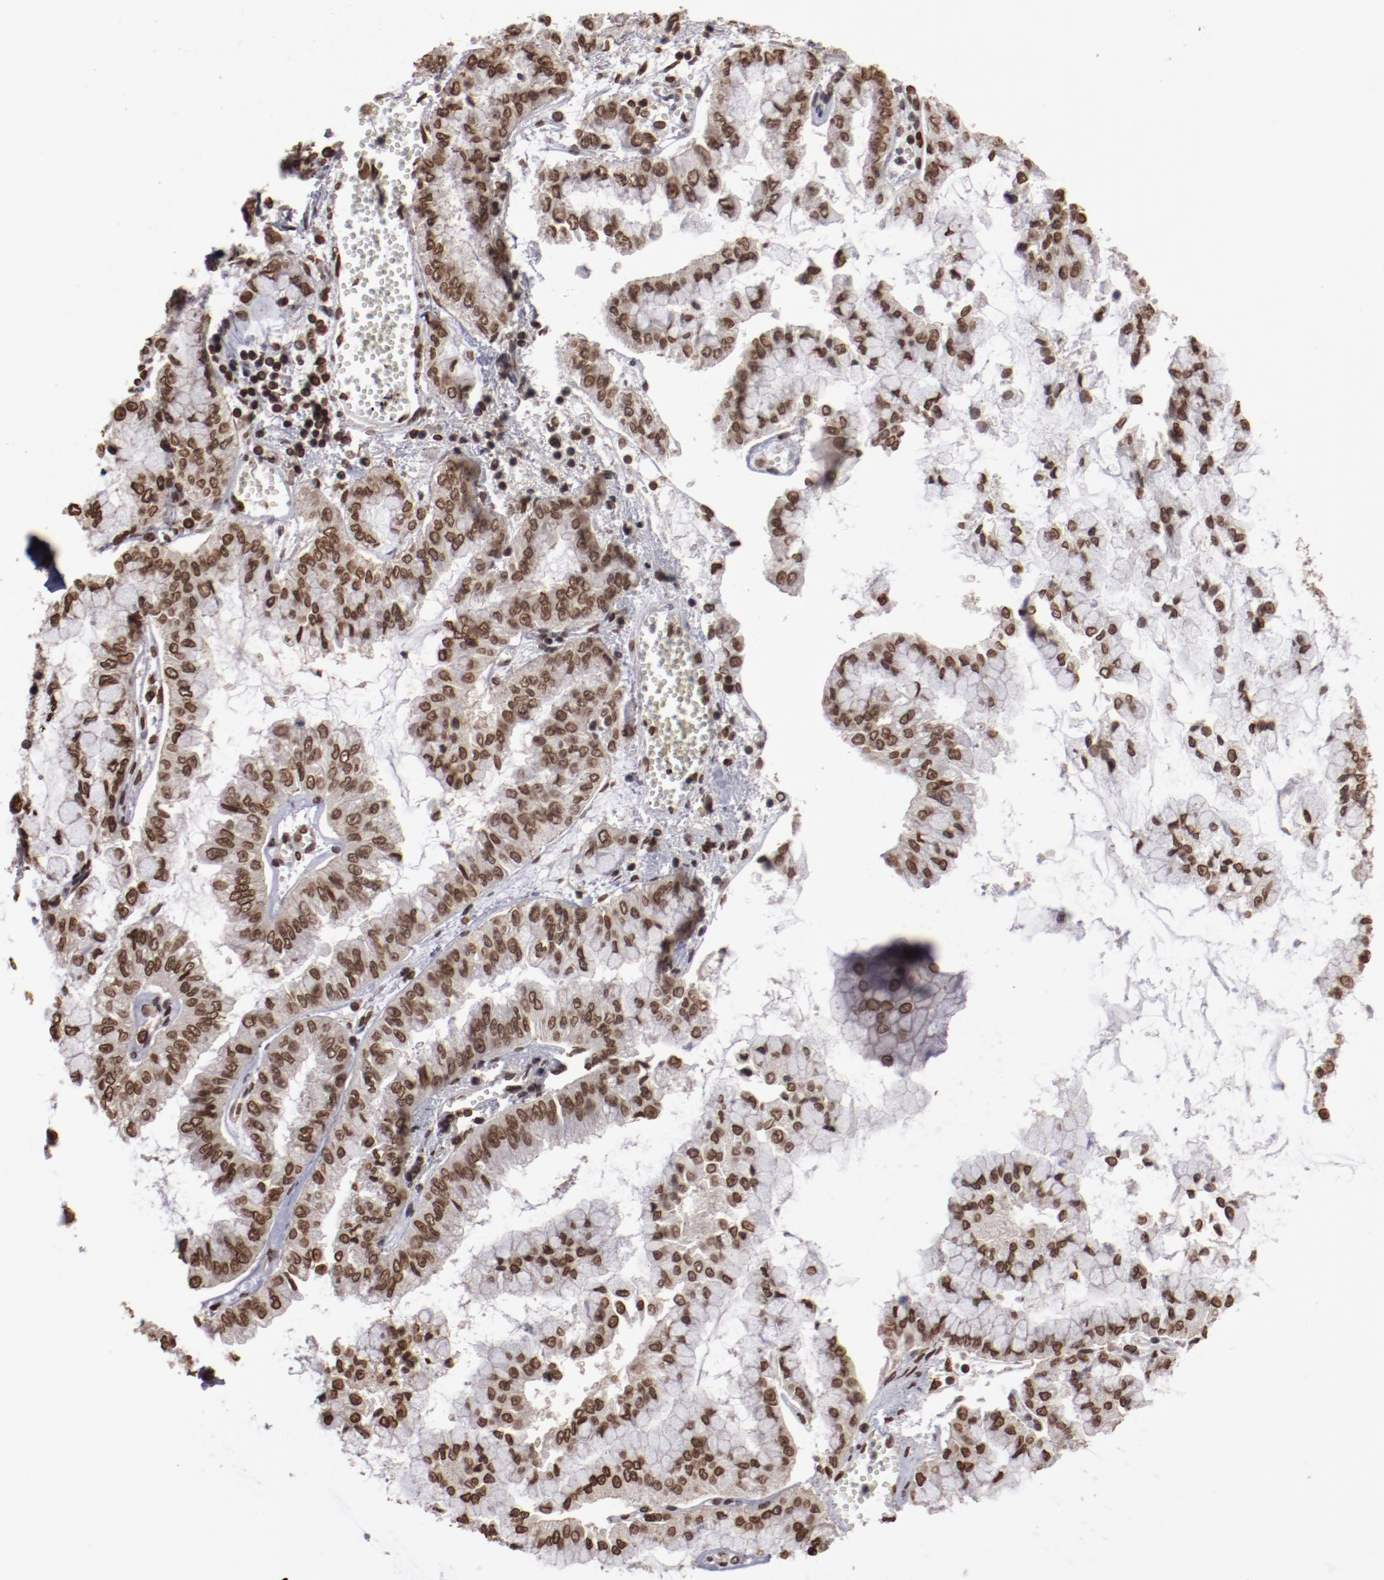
{"staining": {"intensity": "moderate", "quantity": ">75%", "location": "nuclear"}, "tissue": "liver cancer", "cell_type": "Tumor cells", "image_type": "cancer", "snomed": [{"axis": "morphology", "description": "Cholangiocarcinoma"}, {"axis": "topography", "description": "Liver"}], "caption": "Protein staining displays moderate nuclear staining in about >75% of tumor cells in liver cholangiocarcinoma.", "gene": "AKT1", "patient": {"sex": "female", "age": 79}}